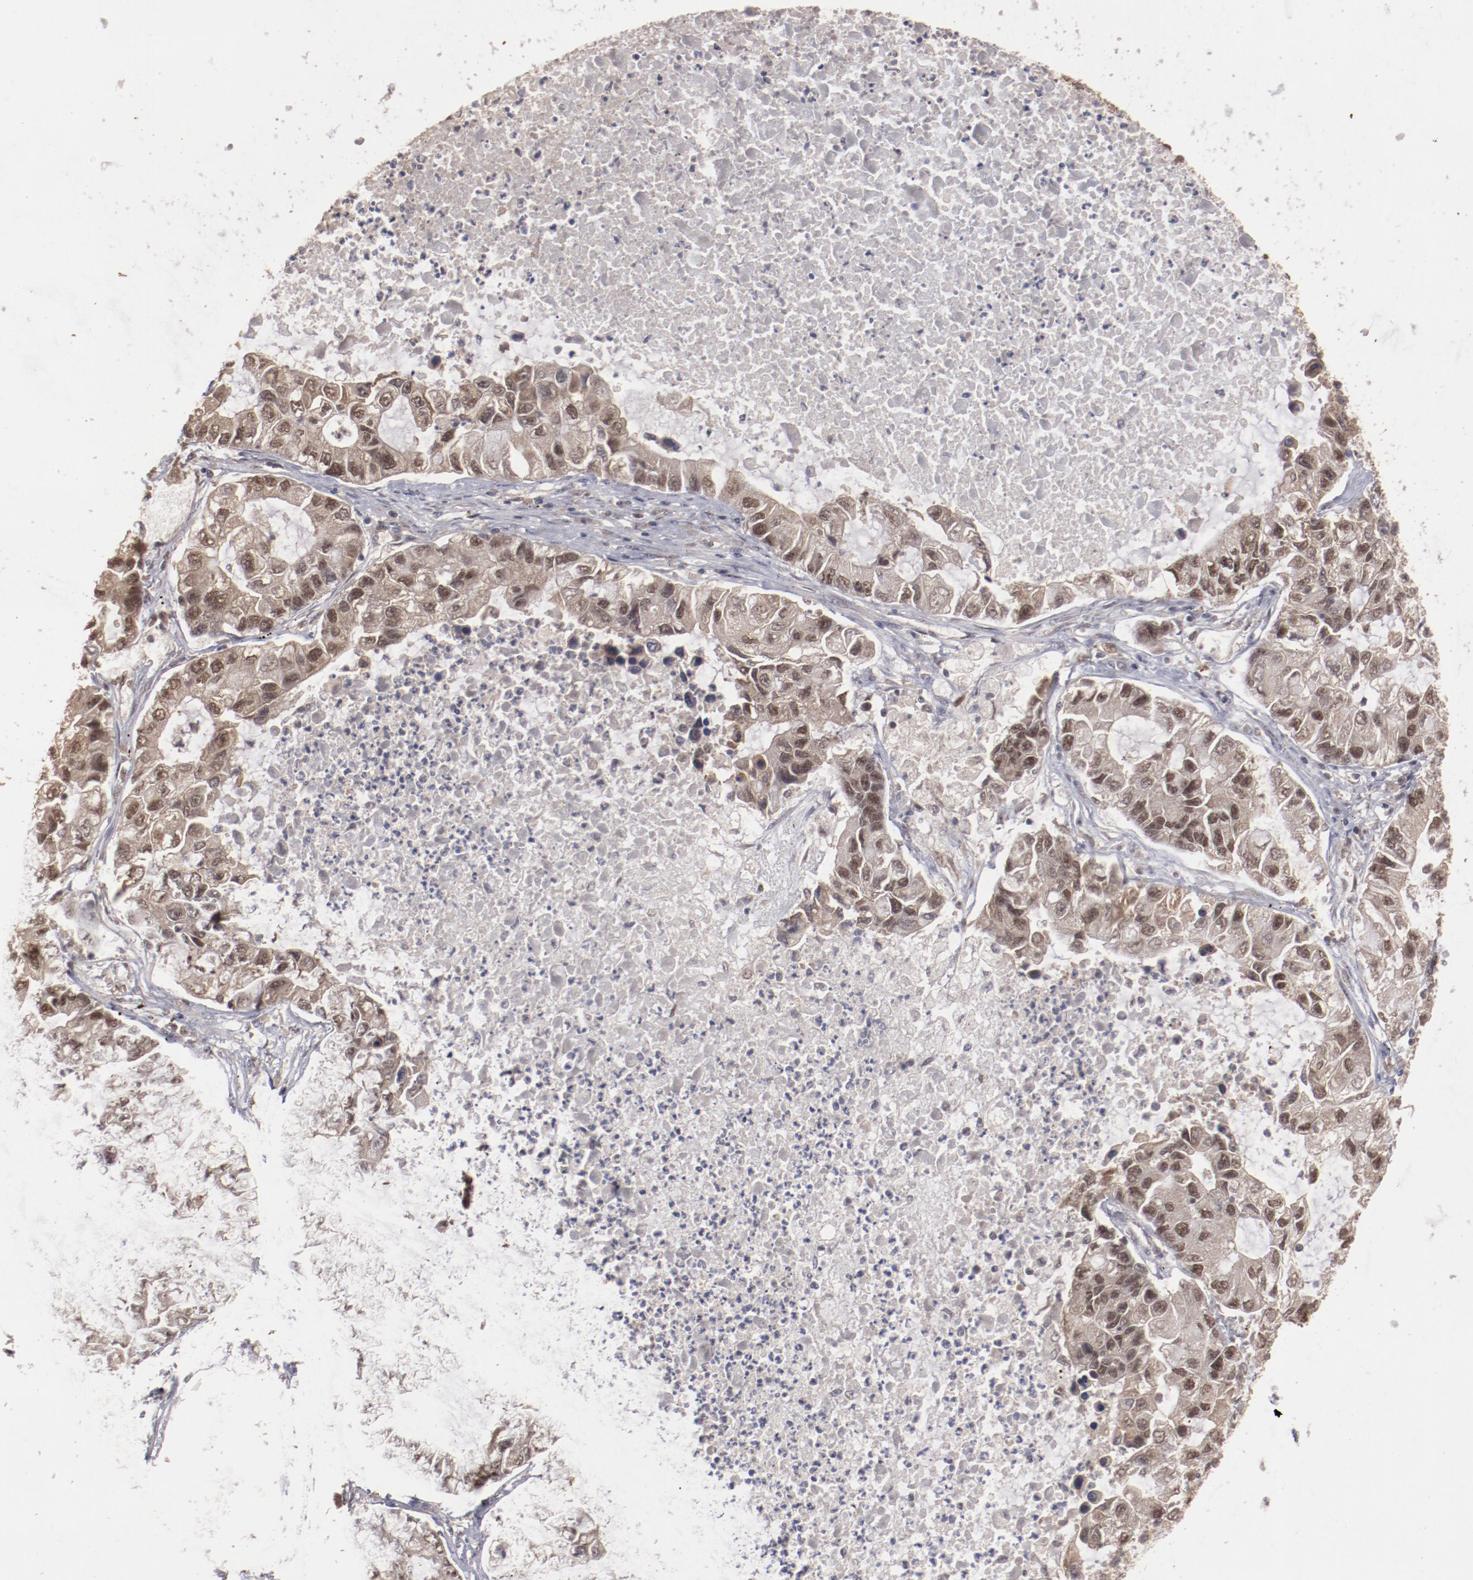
{"staining": {"intensity": "moderate", "quantity": ">75%", "location": "cytoplasmic/membranous,nuclear"}, "tissue": "lung cancer", "cell_type": "Tumor cells", "image_type": "cancer", "snomed": [{"axis": "morphology", "description": "Adenocarcinoma, NOS"}, {"axis": "topography", "description": "Lung"}], "caption": "IHC image of human lung adenocarcinoma stained for a protein (brown), which exhibits medium levels of moderate cytoplasmic/membranous and nuclear staining in about >75% of tumor cells.", "gene": "CLOCK", "patient": {"sex": "female", "age": 51}}